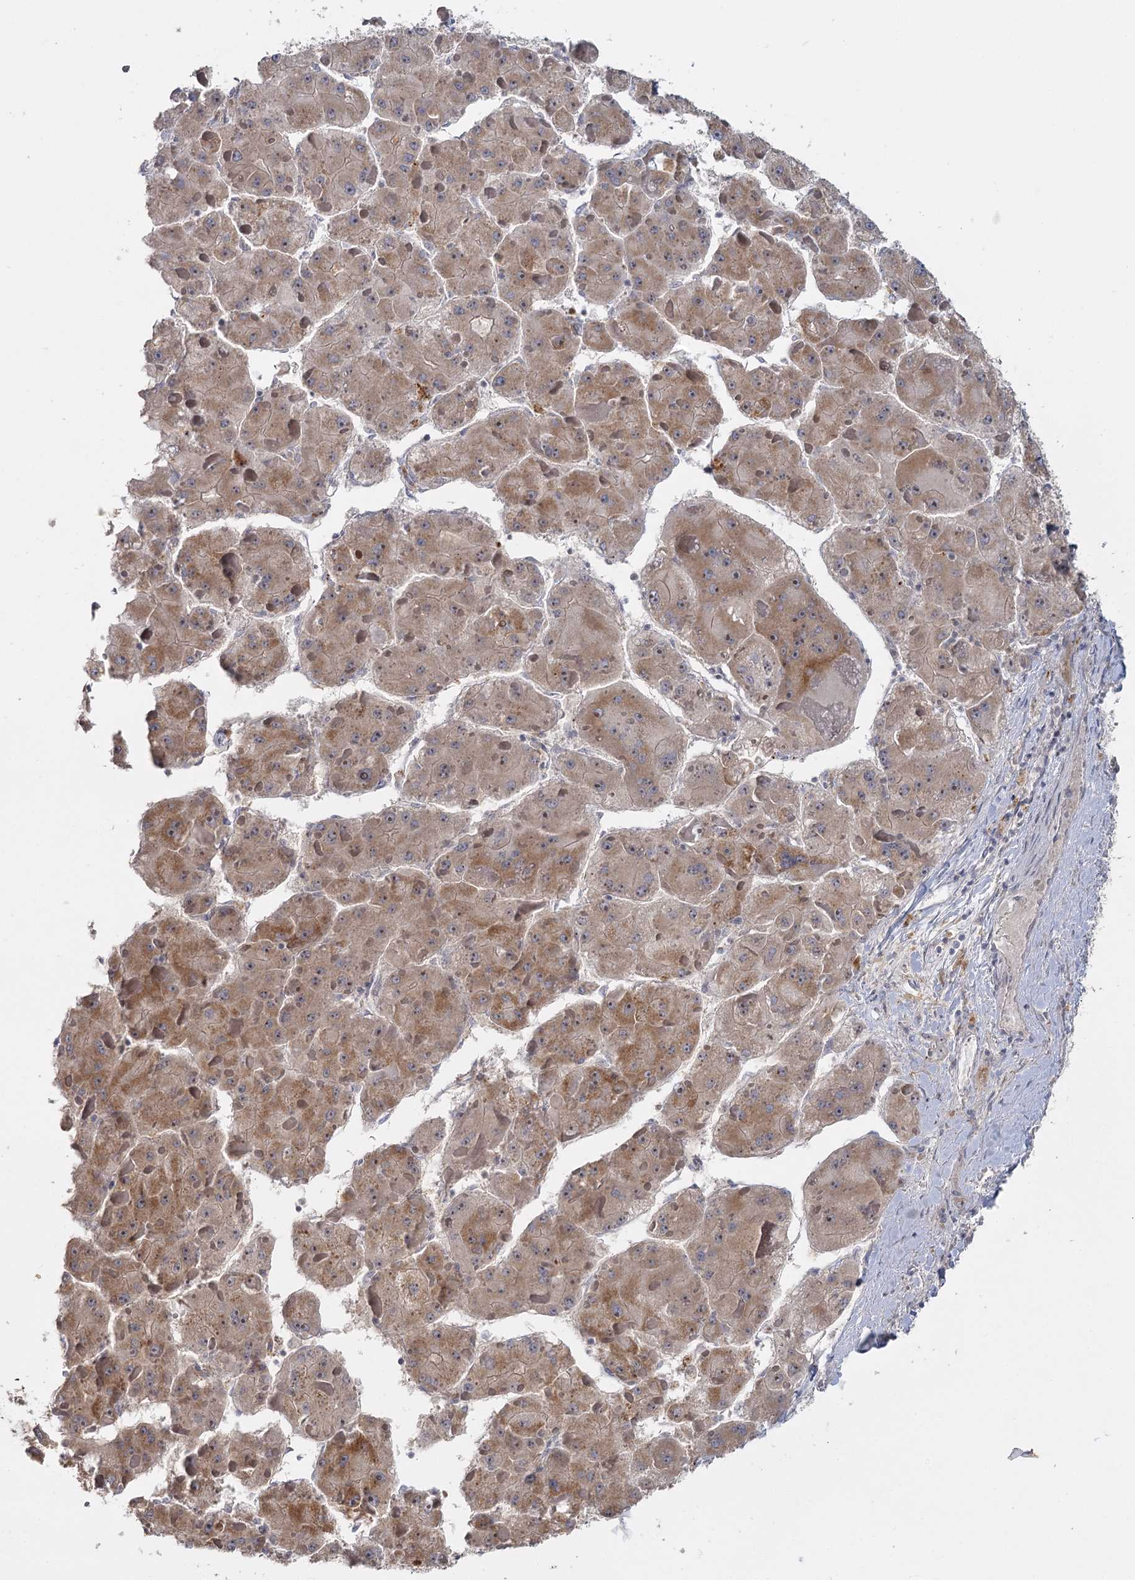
{"staining": {"intensity": "moderate", "quantity": "25%-75%", "location": "cytoplasmic/membranous"}, "tissue": "liver cancer", "cell_type": "Tumor cells", "image_type": "cancer", "snomed": [{"axis": "morphology", "description": "Carcinoma, Hepatocellular, NOS"}, {"axis": "topography", "description": "Liver"}], "caption": "Immunohistochemical staining of liver cancer demonstrates medium levels of moderate cytoplasmic/membranous protein positivity in approximately 25%-75% of tumor cells. The staining was performed using DAB (3,3'-diaminobenzidine), with brown indicating positive protein expression. Nuclei are stained blue with hematoxylin.", "gene": "ANGPTL5", "patient": {"sex": "female", "age": 73}}